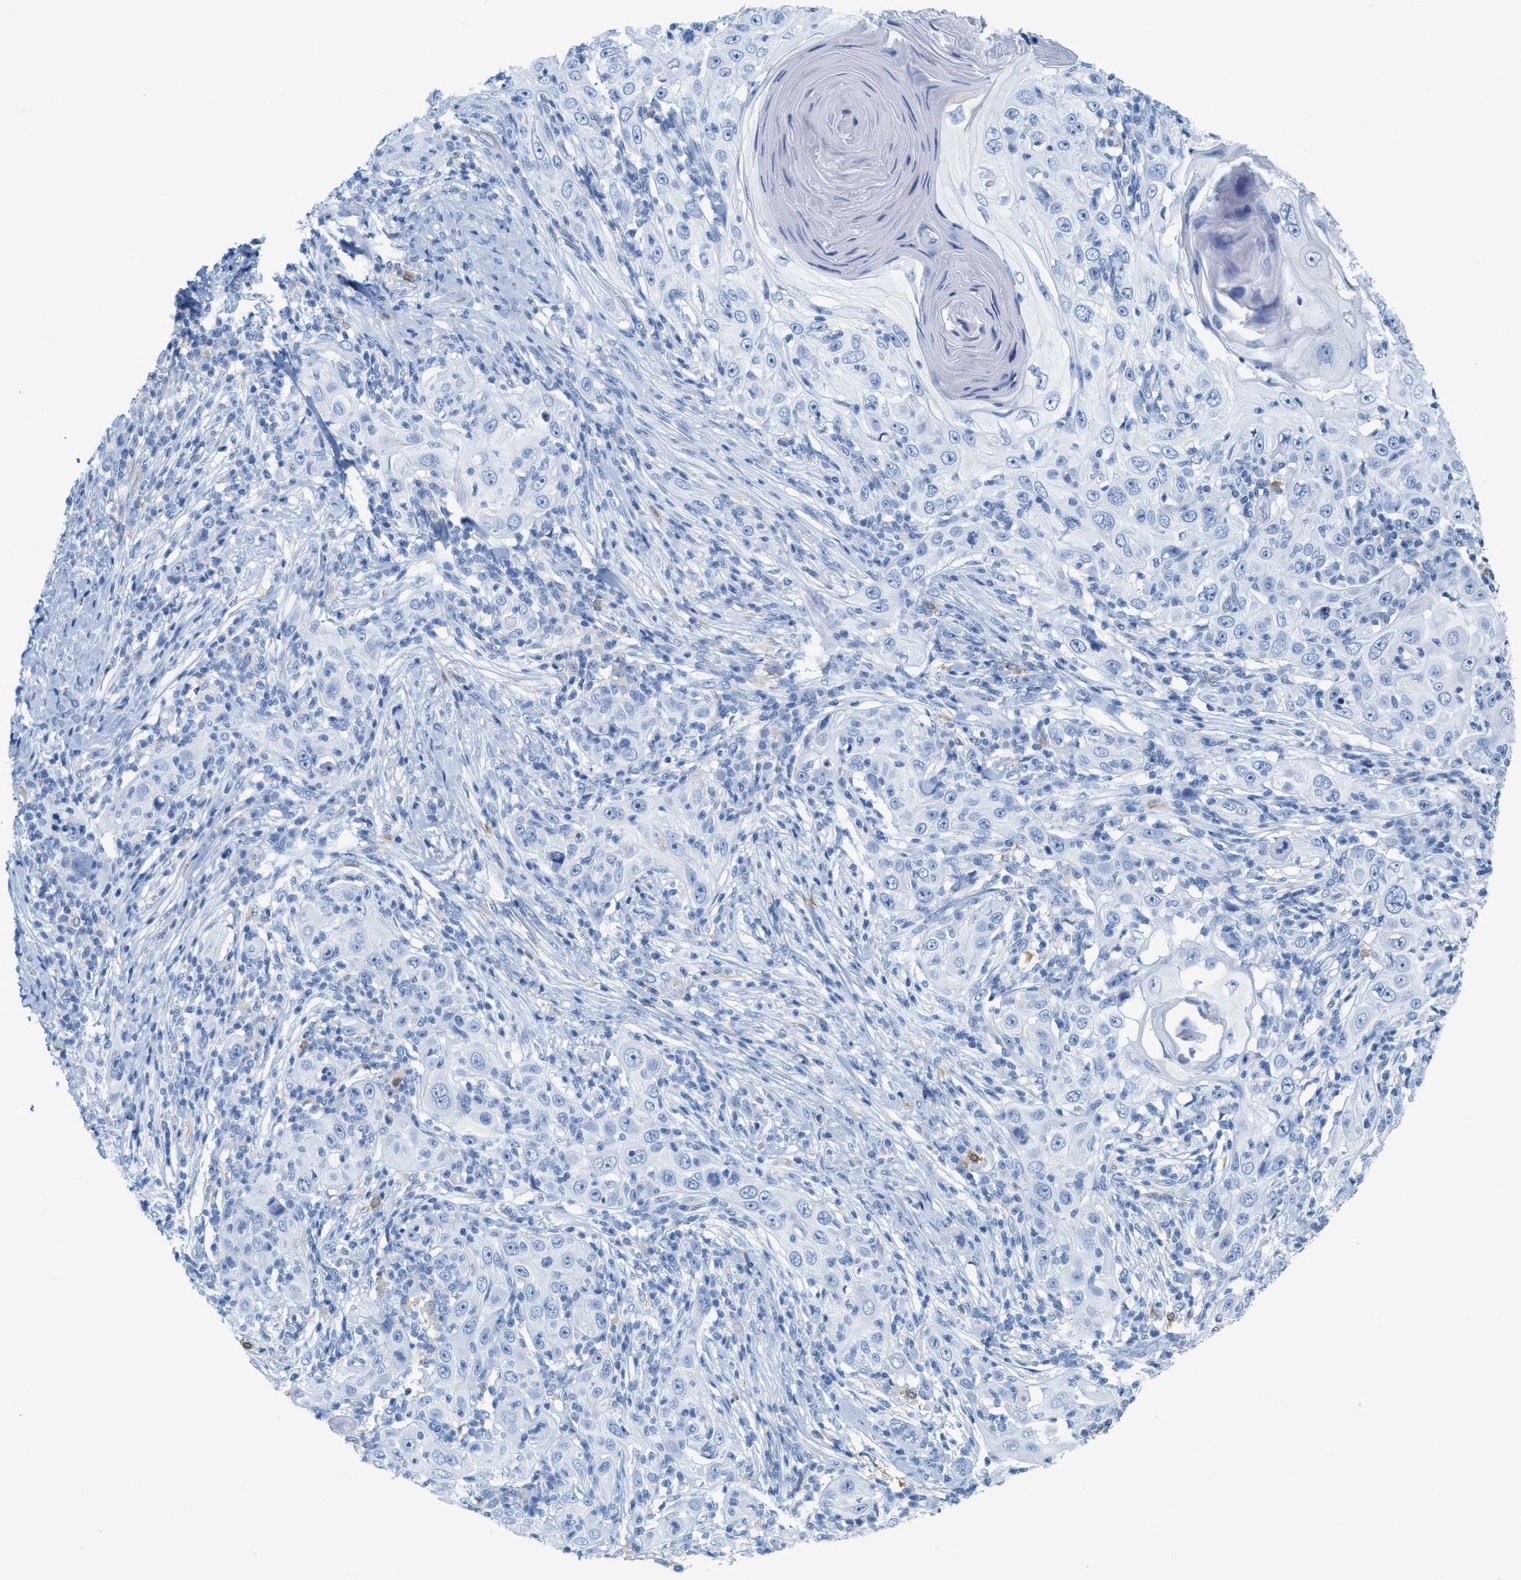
{"staining": {"intensity": "negative", "quantity": "none", "location": "none"}, "tissue": "skin cancer", "cell_type": "Tumor cells", "image_type": "cancer", "snomed": [{"axis": "morphology", "description": "Squamous cell carcinoma, NOS"}, {"axis": "topography", "description": "Skin"}], "caption": "Micrograph shows no protein staining in tumor cells of skin squamous cell carcinoma tissue.", "gene": "ASGR1", "patient": {"sex": "female", "age": 88}}